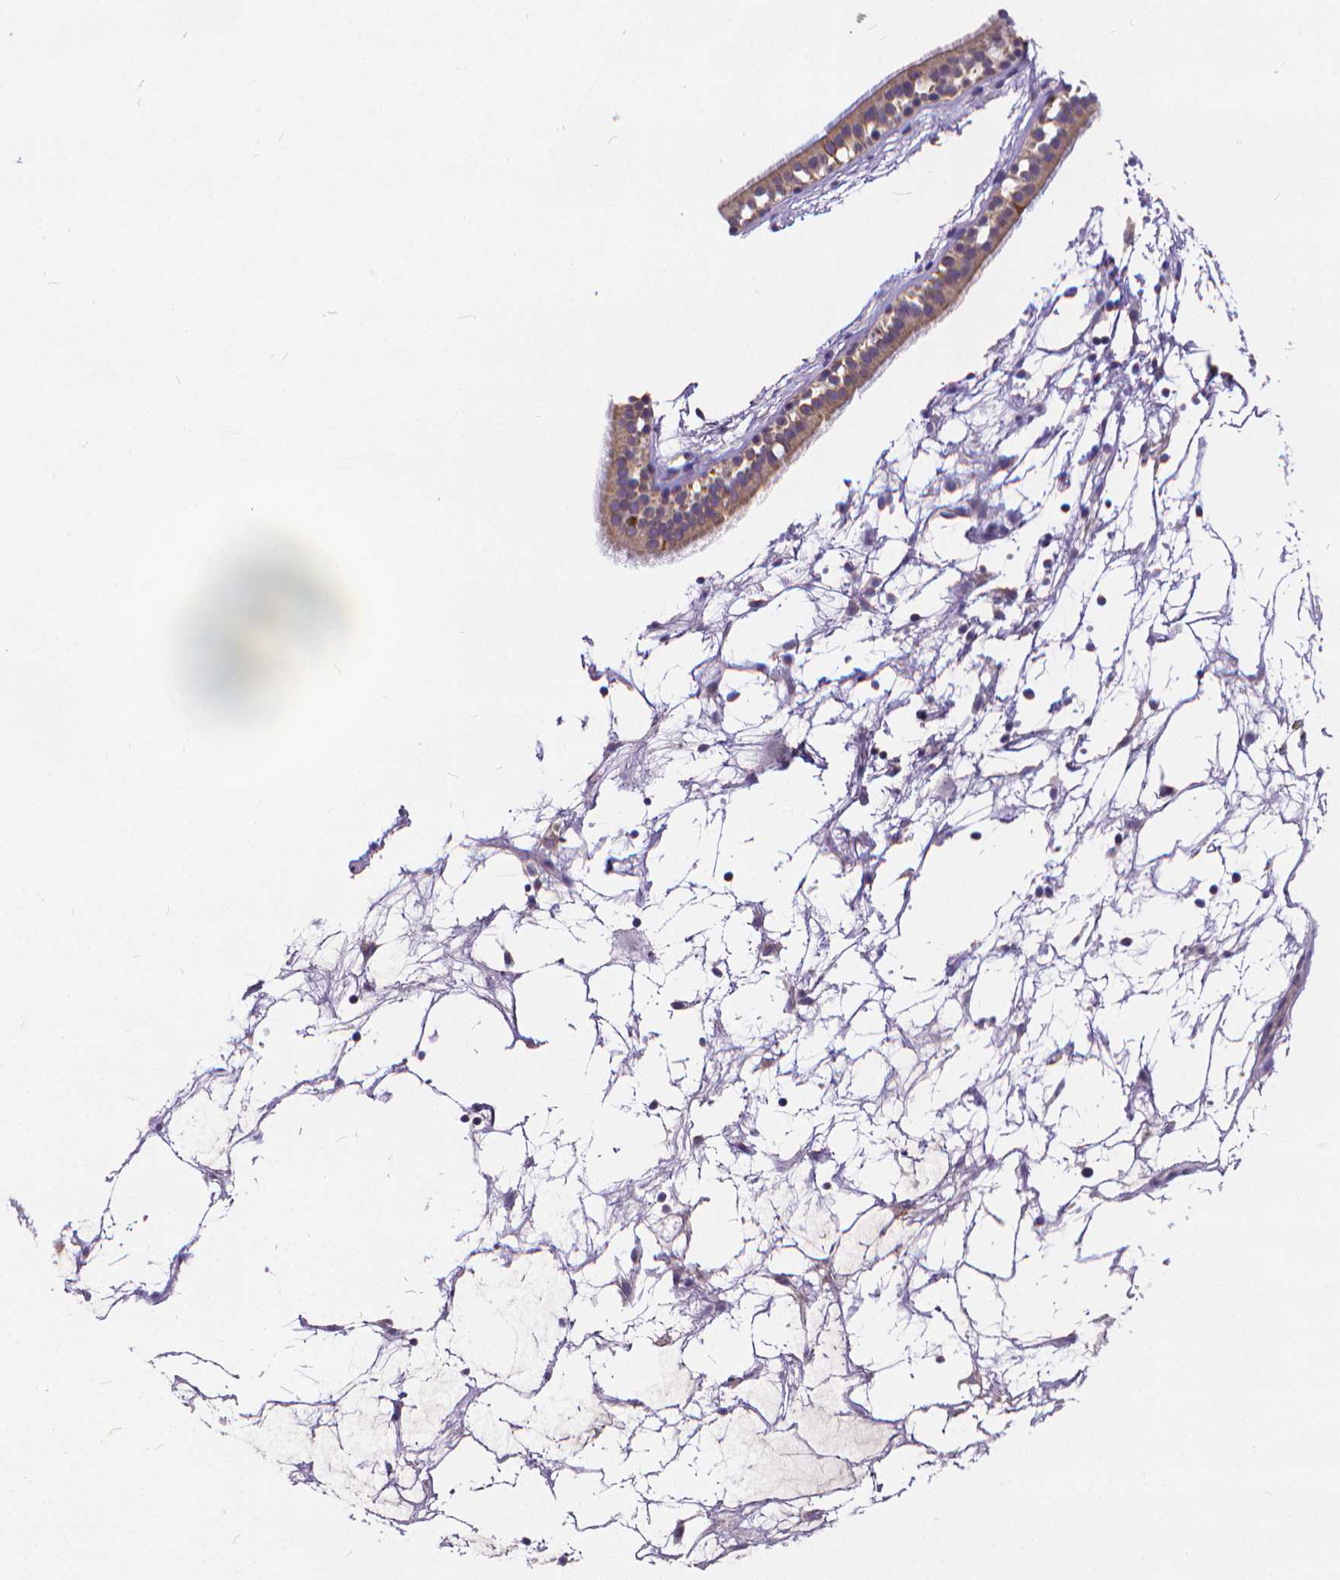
{"staining": {"intensity": "weak", "quantity": ">75%", "location": "cytoplasmic/membranous"}, "tissue": "nasopharynx", "cell_type": "Respiratory epithelial cells", "image_type": "normal", "snomed": [{"axis": "morphology", "description": "Normal tissue, NOS"}, {"axis": "topography", "description": "Nasopharynx"}], "caption": "Immunohistochemistry histopathology image of normal nasopharynx: nasopharynx stained using immunohistochemistry (IHC) demonstrates low levels of weak protein expression localized specifically in the cytoplasmic/membranous of respiratory epithelial cells, appearing as a cytoplasmic/membranous brown color.", "gene": "GLRB", "patient": {"sex": "male", "age": 68}}